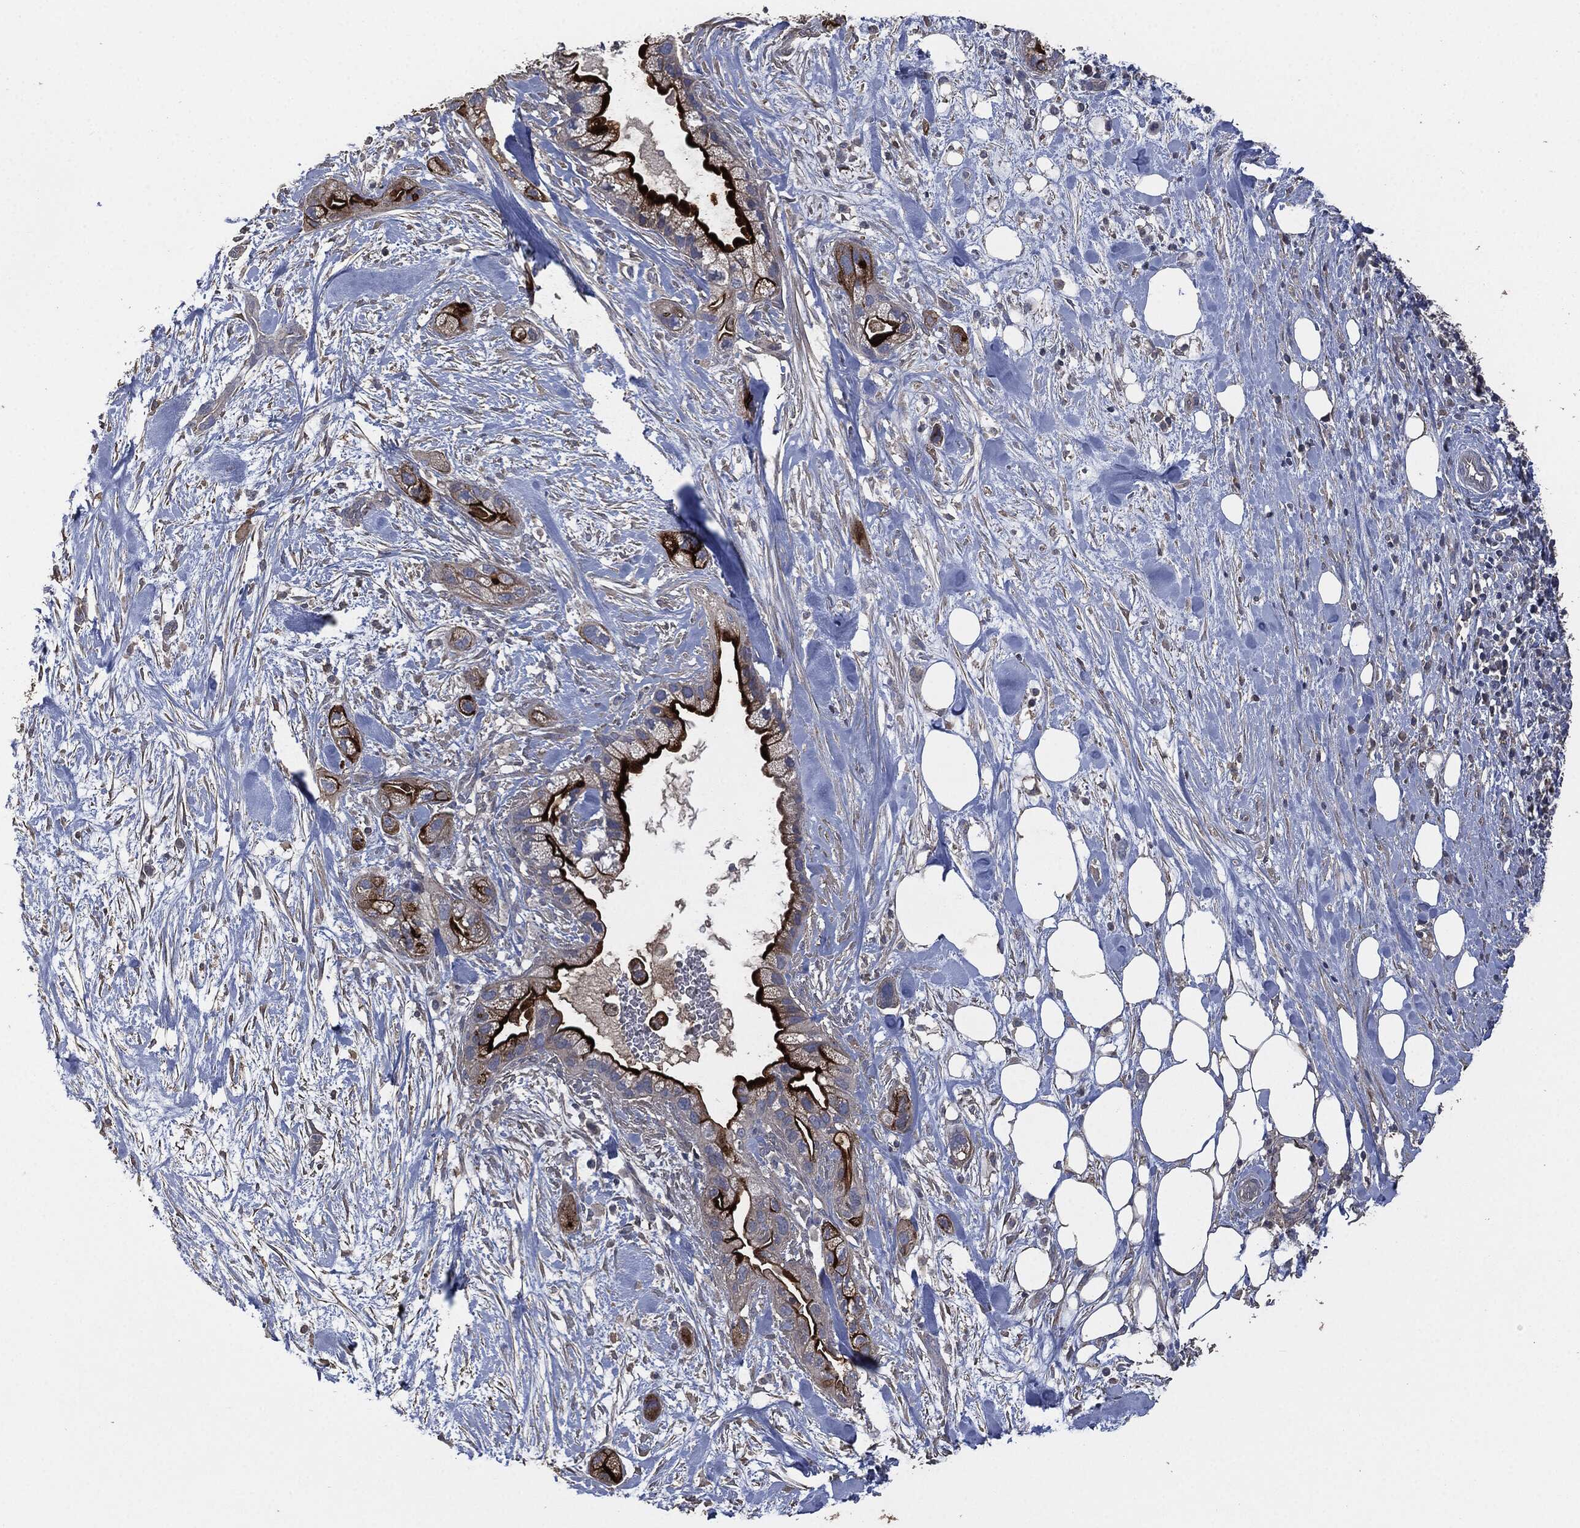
{"staining": {"intensity": "strong", "quantity": "25%-75%", "location": "cytoplasmic/membranous"}, "tissue": "pancreatic cancer", "cell_type": "Tumor cells", "image_type": "cancer", "snomed": [{"axis": "morphology", "description": "Adenocarcinoma, NOS"}, {"axis": "topography", "description": "Pancreas"}], "caption": "Pancreatic cancer stained with a brown dye demonstrates strong cytoplasmic/membranous positive positivity in approximately 25%-75% of tumor cells.", "gene": "MSLN", "patient": {"sex": "male", "age": 44}}